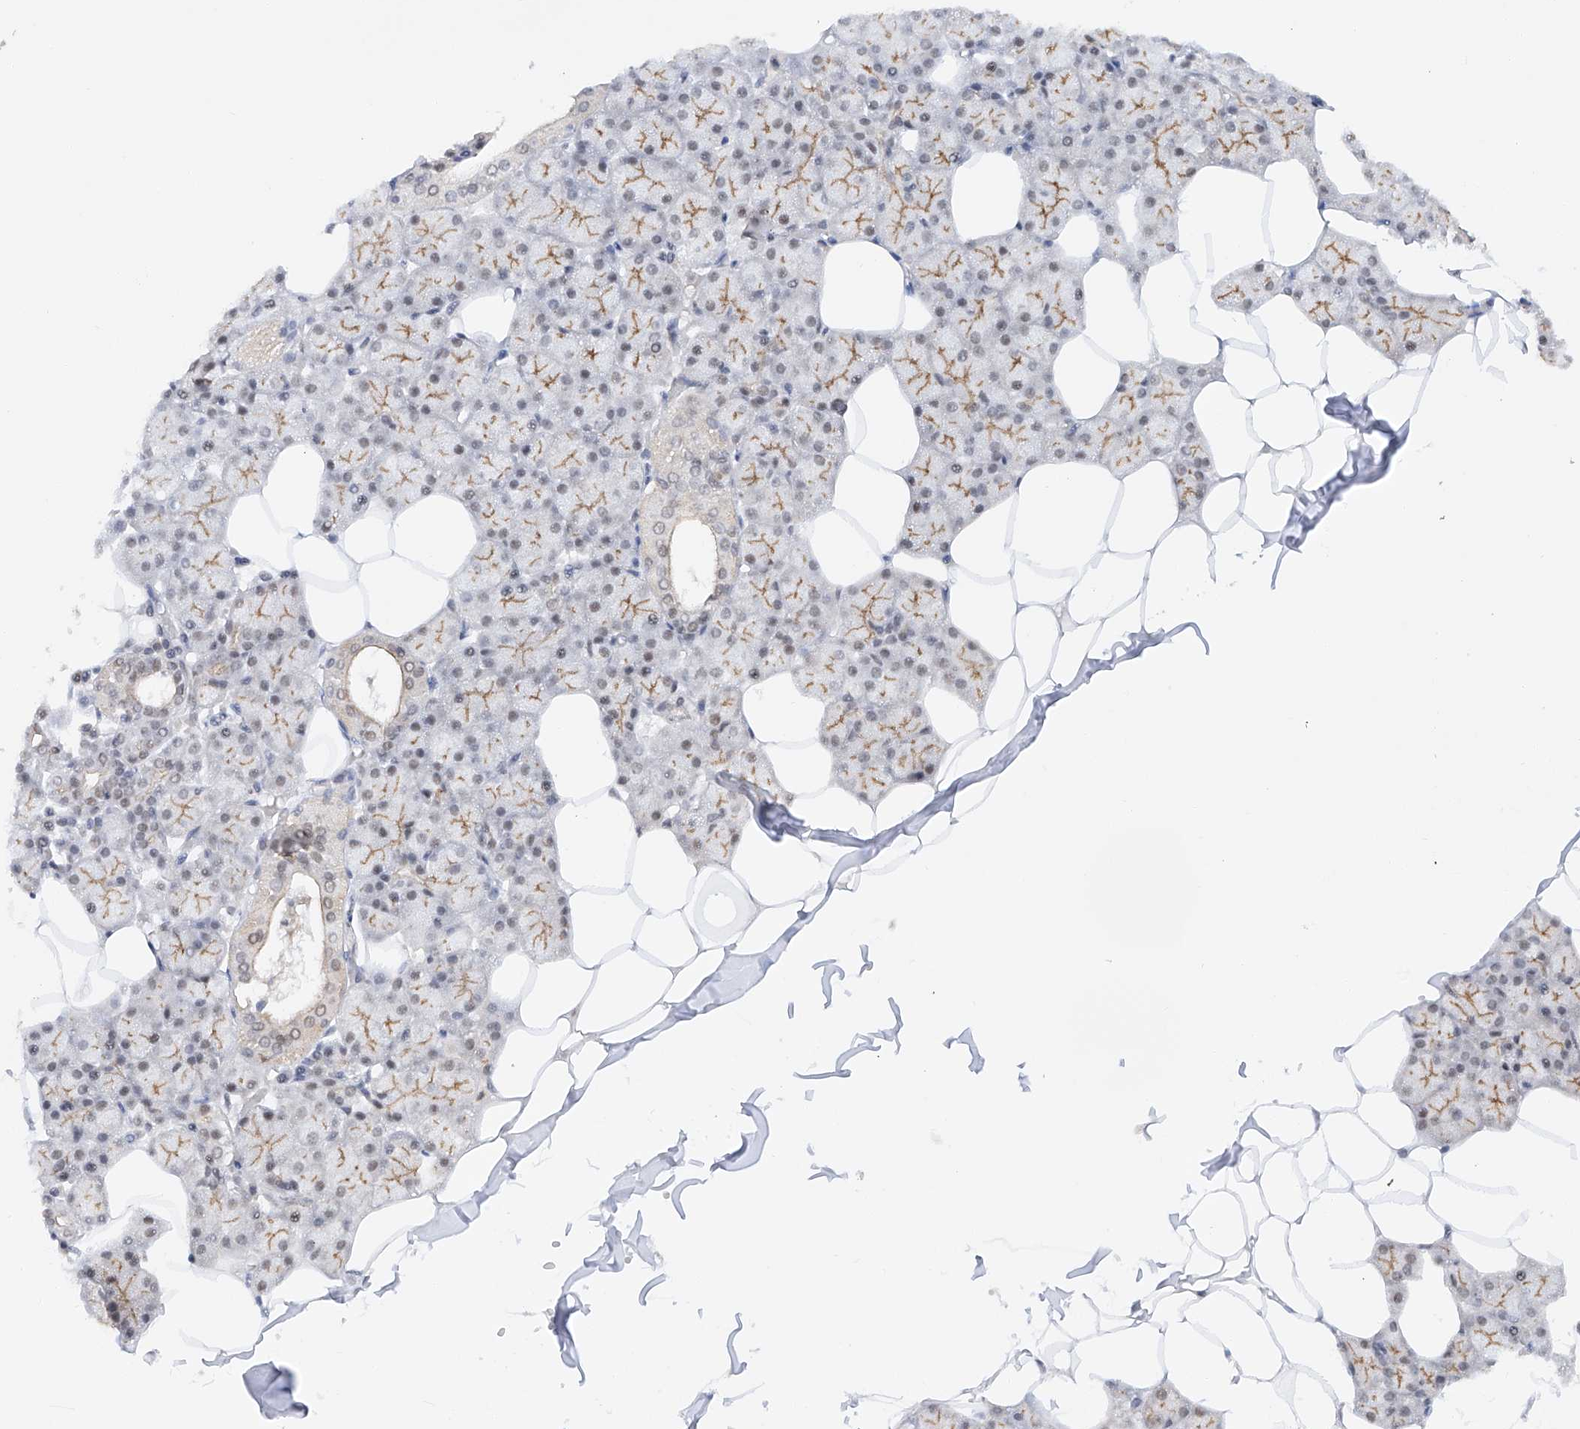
{"staining": {"intensity": "moderate", "quantity": "25%-75%", "location": "cytoplasmic/membranous,nuclear"}, "tissue": "salivary gland", "cell_type": "Glandular cells", "image_type": "normal", "snomed": [{"axis": "morphology", "description": "Normal tissue, NOS"}, {"axis": "topography", "description": "Salivary gland"}], "caption": "The immunohistochemical stain highlights moderate cytoplasmic/membranous,nuclear expression in glandular cells of benign salivary gland.", "gene": "POGK", "patient": {"sex": "male", "age": 62}}